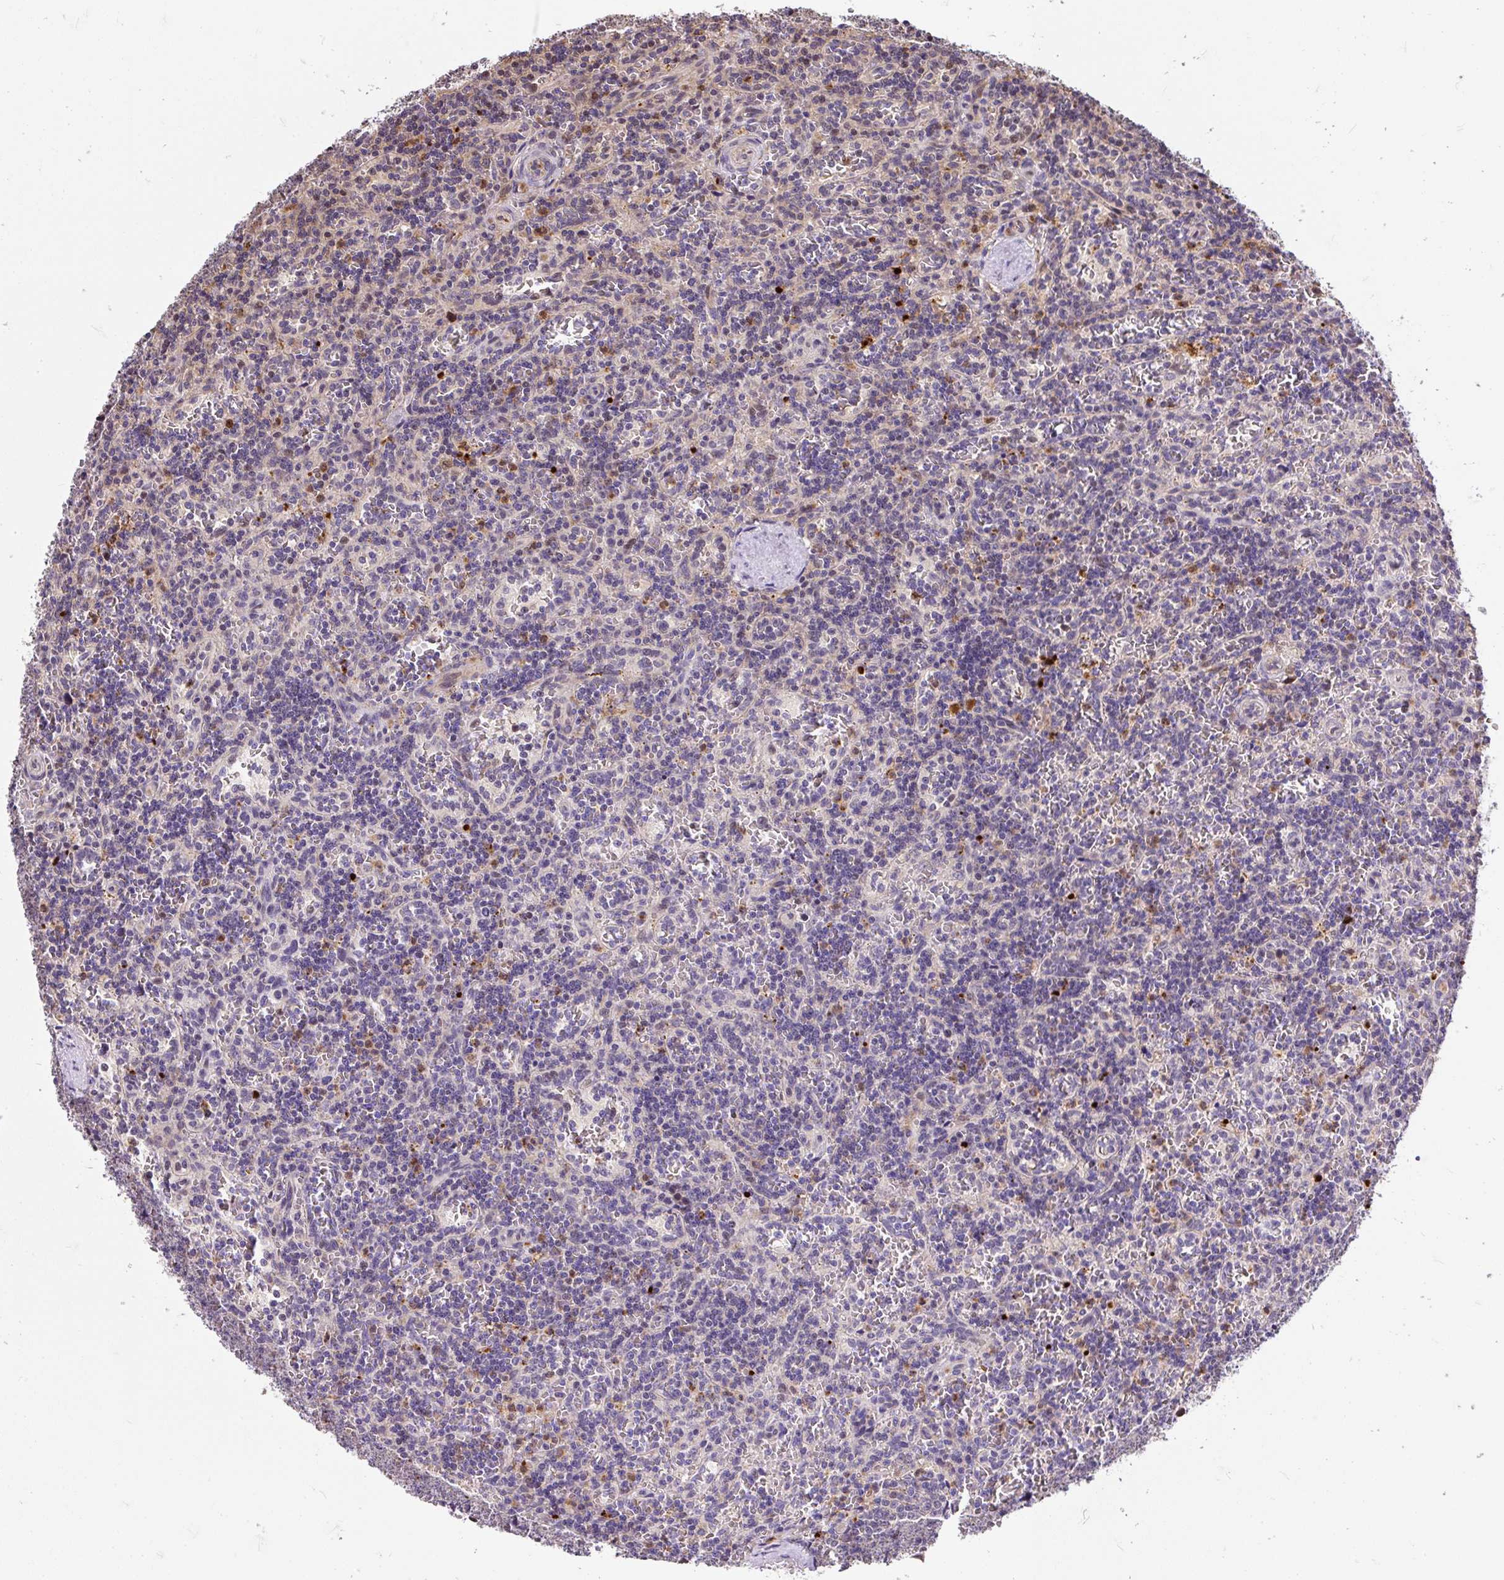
{"staining": {"intensity": "negative", "quantity": "none", "location": "none"}, "tissue": "lymphoma", "cell_type": "Tumor cells", "image_type": "cancer", "snomed": [{"axis": "morphology", "description": "Malignant lymphoma, non-Hodgkin's type, Low grade"}, {"axis": "topography", "description": "Spleen"}], "caption": "Tumor cells are negative for brown protein staining in lymphoma.", "gene": "PUS7L", "patient": {"sex": "male", "age": 73}}